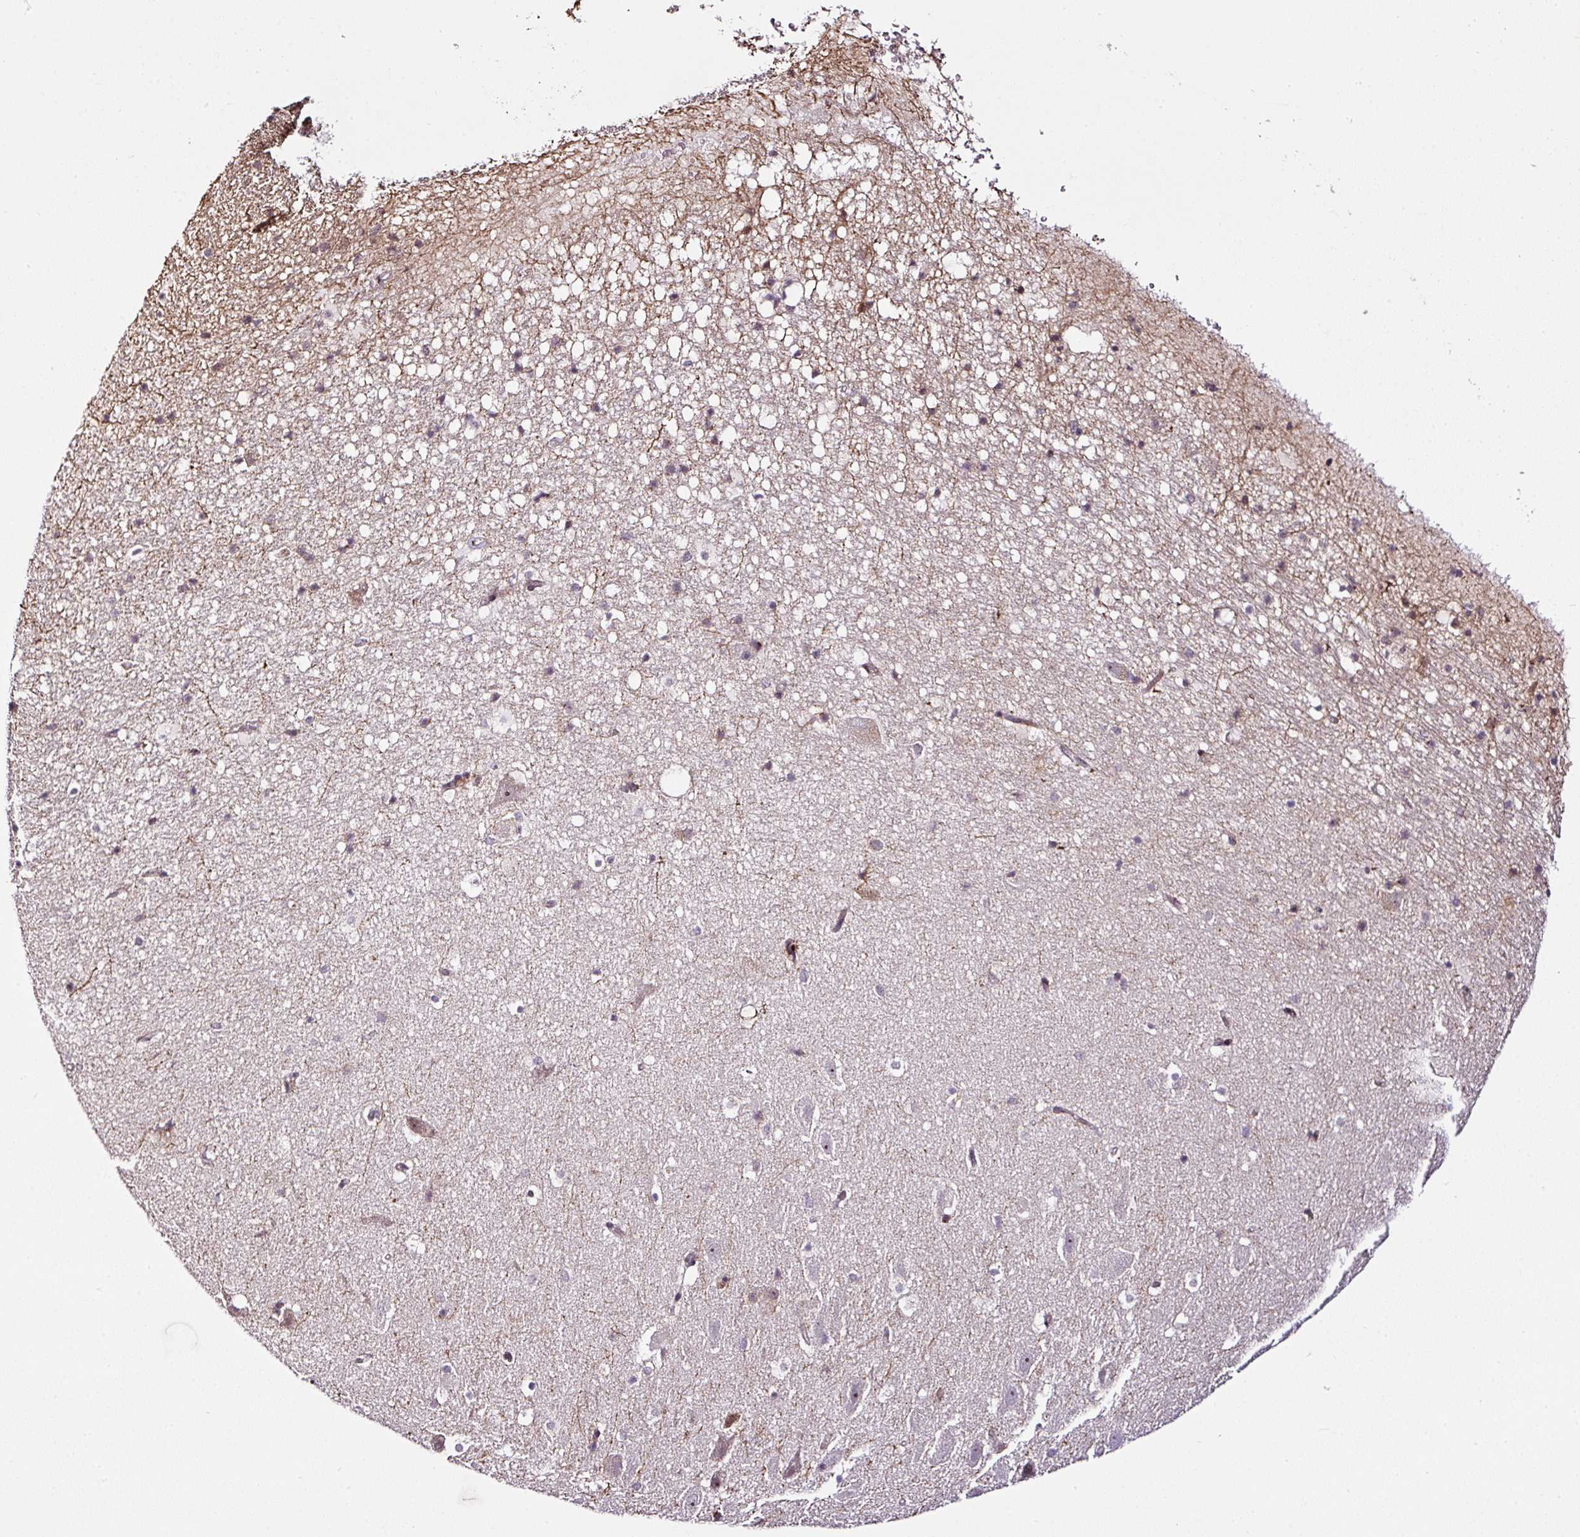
{"staining": {"intensity": "negative", "quantity": "none", "location": "none"}, "tissue": "hippocampus", "cell_type": "Glial cells", "image_type": "normal", "snomed": [{"axis": "morphology", "description": "Normal tissue, NOS"}, {"axis": "topography", "description": "Hippocampus"}], "caption": "Immunohistochemical staining of benign human hippocampus reveals no significant expression in glial cells. Nuclei are stained in blue.", "gene": "COPRS", "patient": {"sex": "male", "age": 37}}